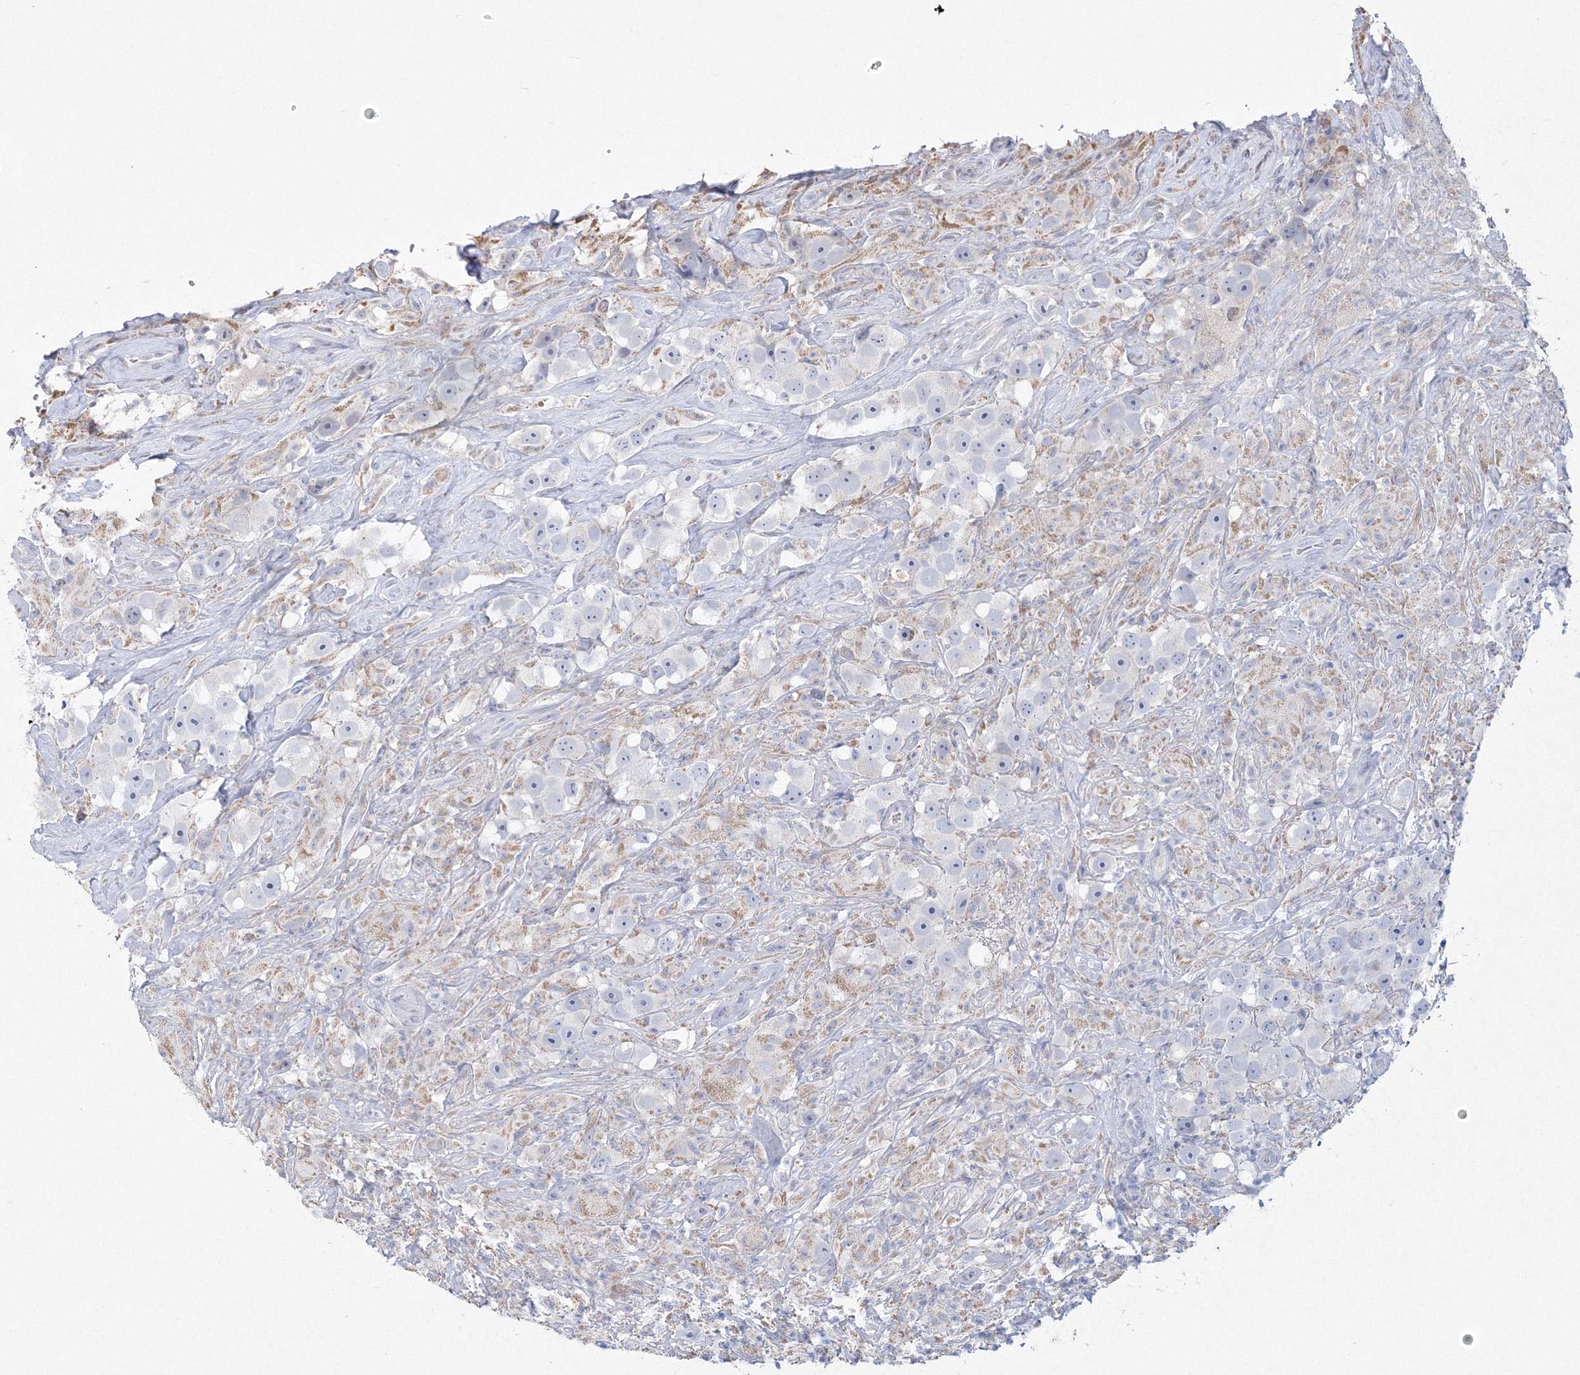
{"staining": {"intensity": "negative", "quantity": "none", "location": "none"}, "tissue": "testis cancer", "cell_type": "Tumor cells", "image_type": "cancer", "snomed": [{"axis": "morphology", "description": "Seminoma, NOS"}, {"axis": "topography", "description": "Testis"}], "caption": "Immunohistochemical staining of human seminoma (testis) reveals no significant staining in tumor cells.", "gene": "NIPAL1", "patient": {"sex": "male", "age": 49}}